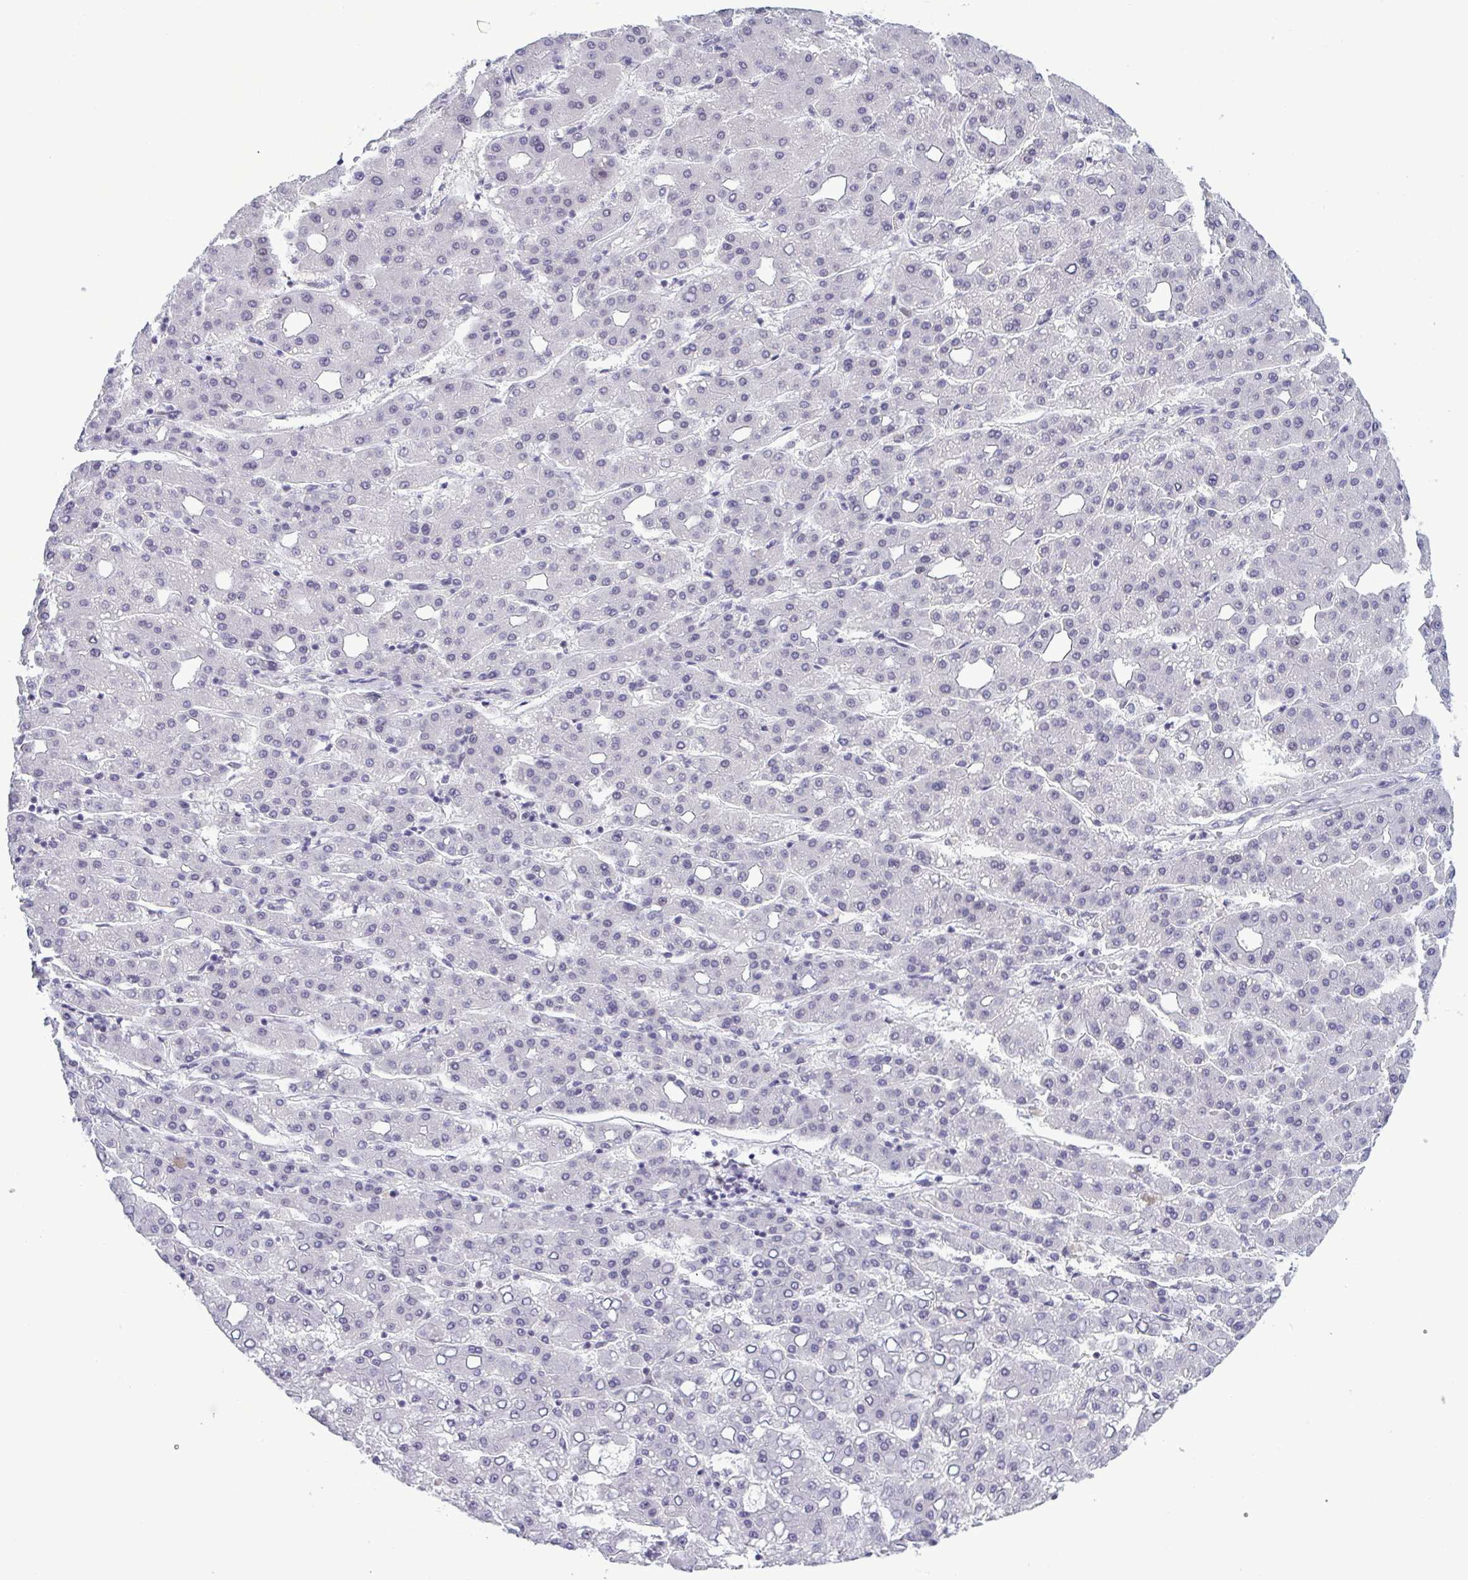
{"staining": {"intensity": "negative", "quantity": "none", "location": "none"}, "tissue": "liver cancer", "cell_type": "Tumor cells", "image_type": "cancer", "snomed": [{"axis": "morphology", "description": "Carcinoma, Hepatocellular, NOS"}, {"axis": "topography", "description": "Liver"}], "caption": "Tumor cells are negative for protein expression in human liver hepatocellular carcinoma.", "gene": "PPP1R10", "patient": {"sex": "male", "age": 65}}